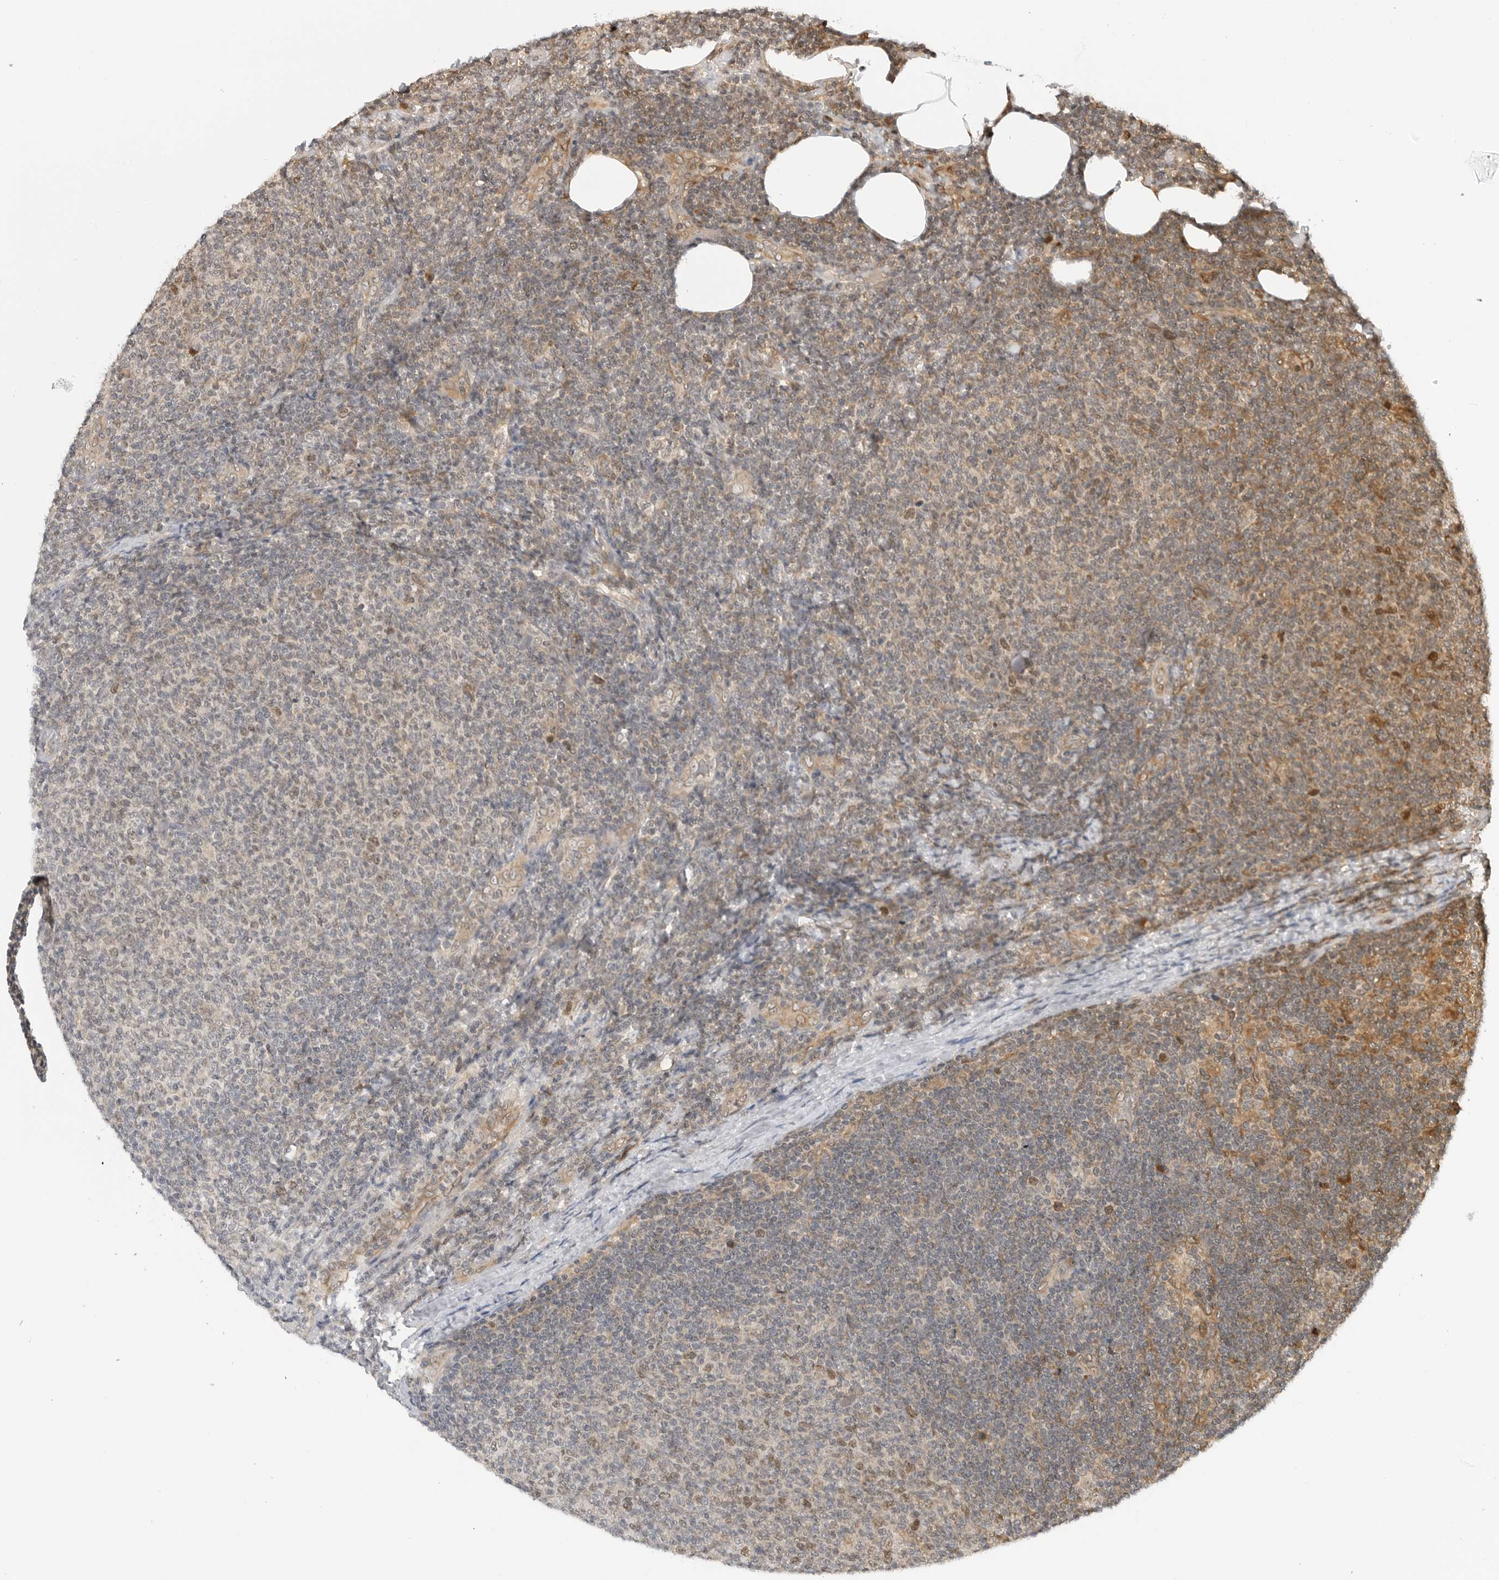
{"staining": {"intensity": "weak", "quantity": "<25%", "location": "cytoplasmic/membranous,nuclear"}, "tissue": "lymphoma", "cell_type": "Tumor cells", "image_type": "cancer", "snomed": [{"axis": "morphology", "description": "Malignant lymphoma, non-Hodgkin's type, Low grade"}, {"axis": "topography", "description": "Lymph node"}], "caption": "A photomicrograph of human lymphoma is negative for staining in tumor cells.", "gene": "TIPRL", "patient": {"sex": "male", "age": 66}}